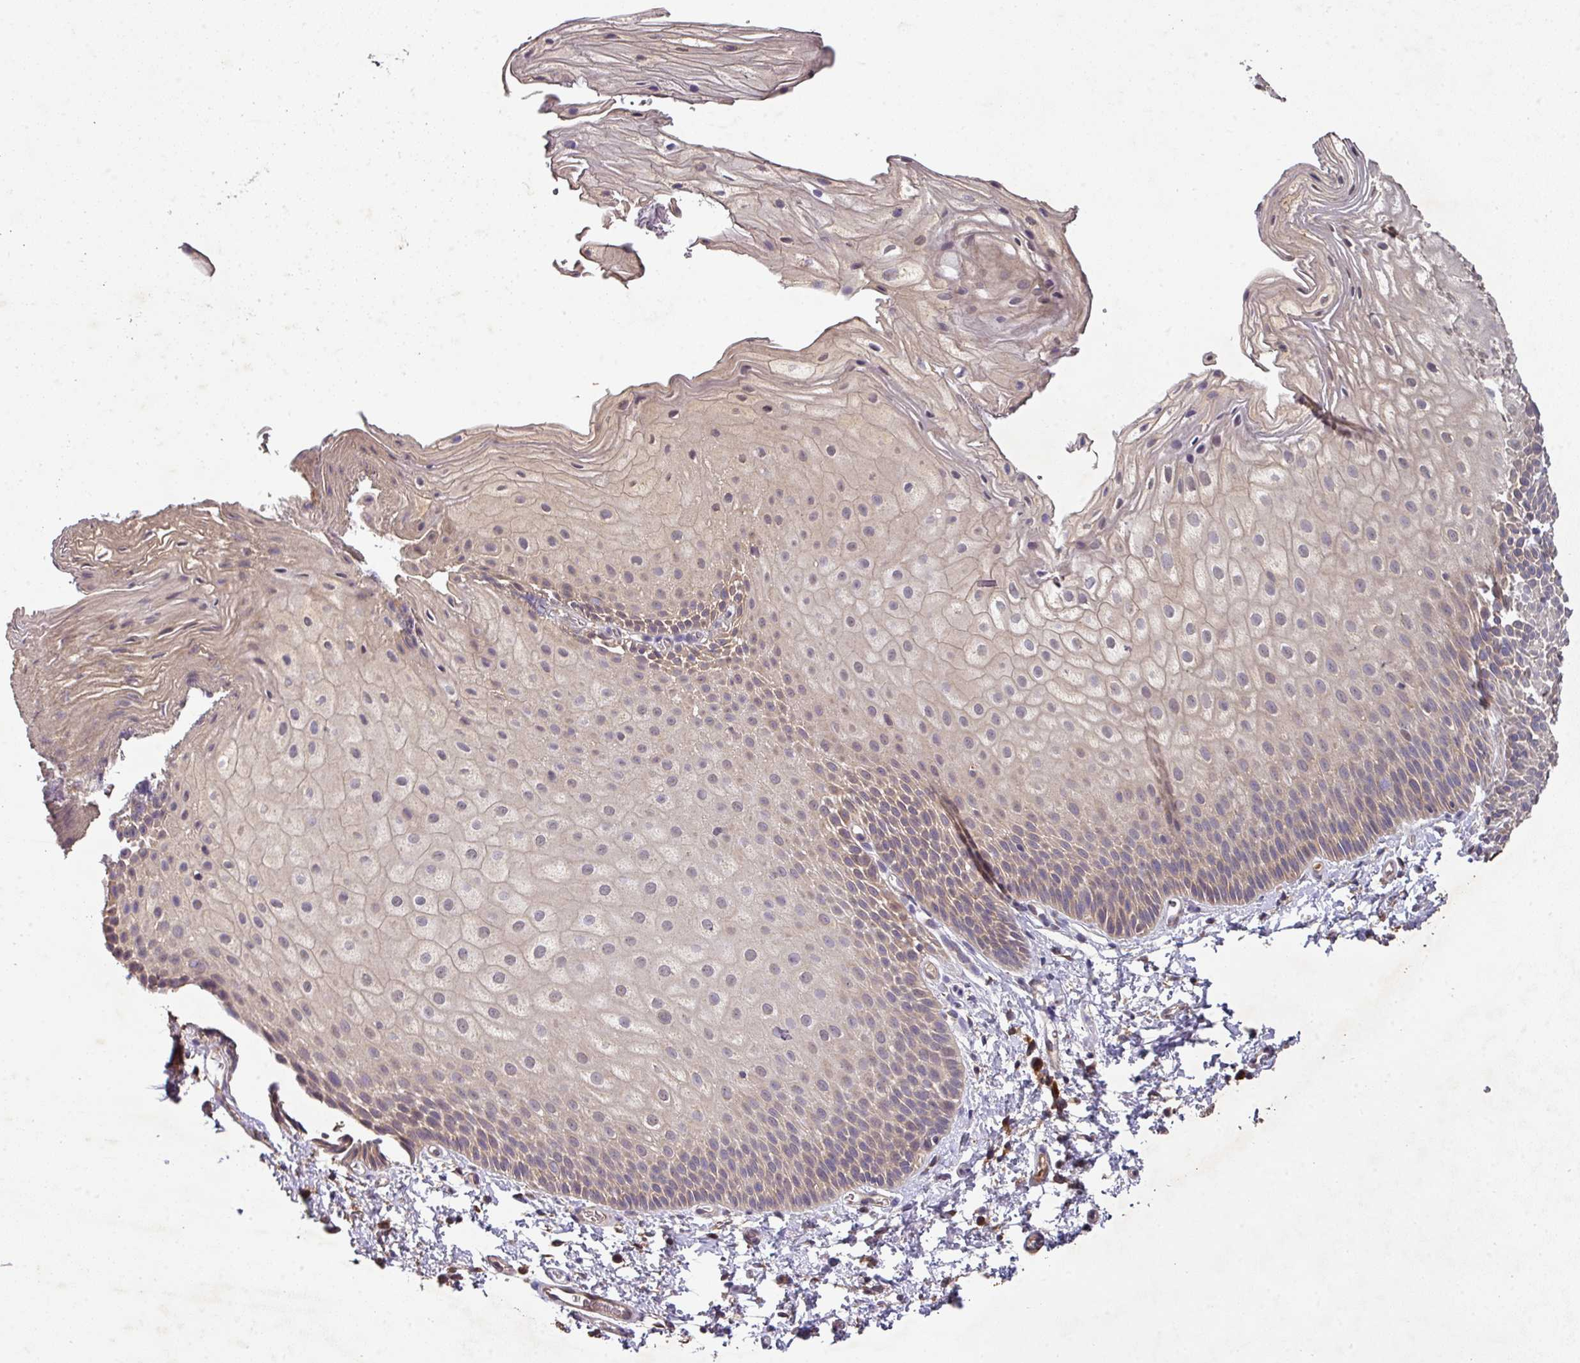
{"staining": {"intensity": "weak", "quantity": "25%-75%", "location": "cytoplasmic/membranous,nuclear"}, "tissue": "skin", "cell_type": "Epidermal cells", "image_type": "normal", "snomed": [{"axis": "morphology", "description": "Normal tissue, NOS"}, {"axis": "topography", "description": "Anal"}], "caption": "A photomicrograph showing weak cytoplasmic/membranous,nuclear expression in about 25%-75% of epidermal cells in benign skin, as visualized by brown immunohistochemical staining.", "gene": "ACVR2B", "patient": {"sex": "female", "age": 40}}